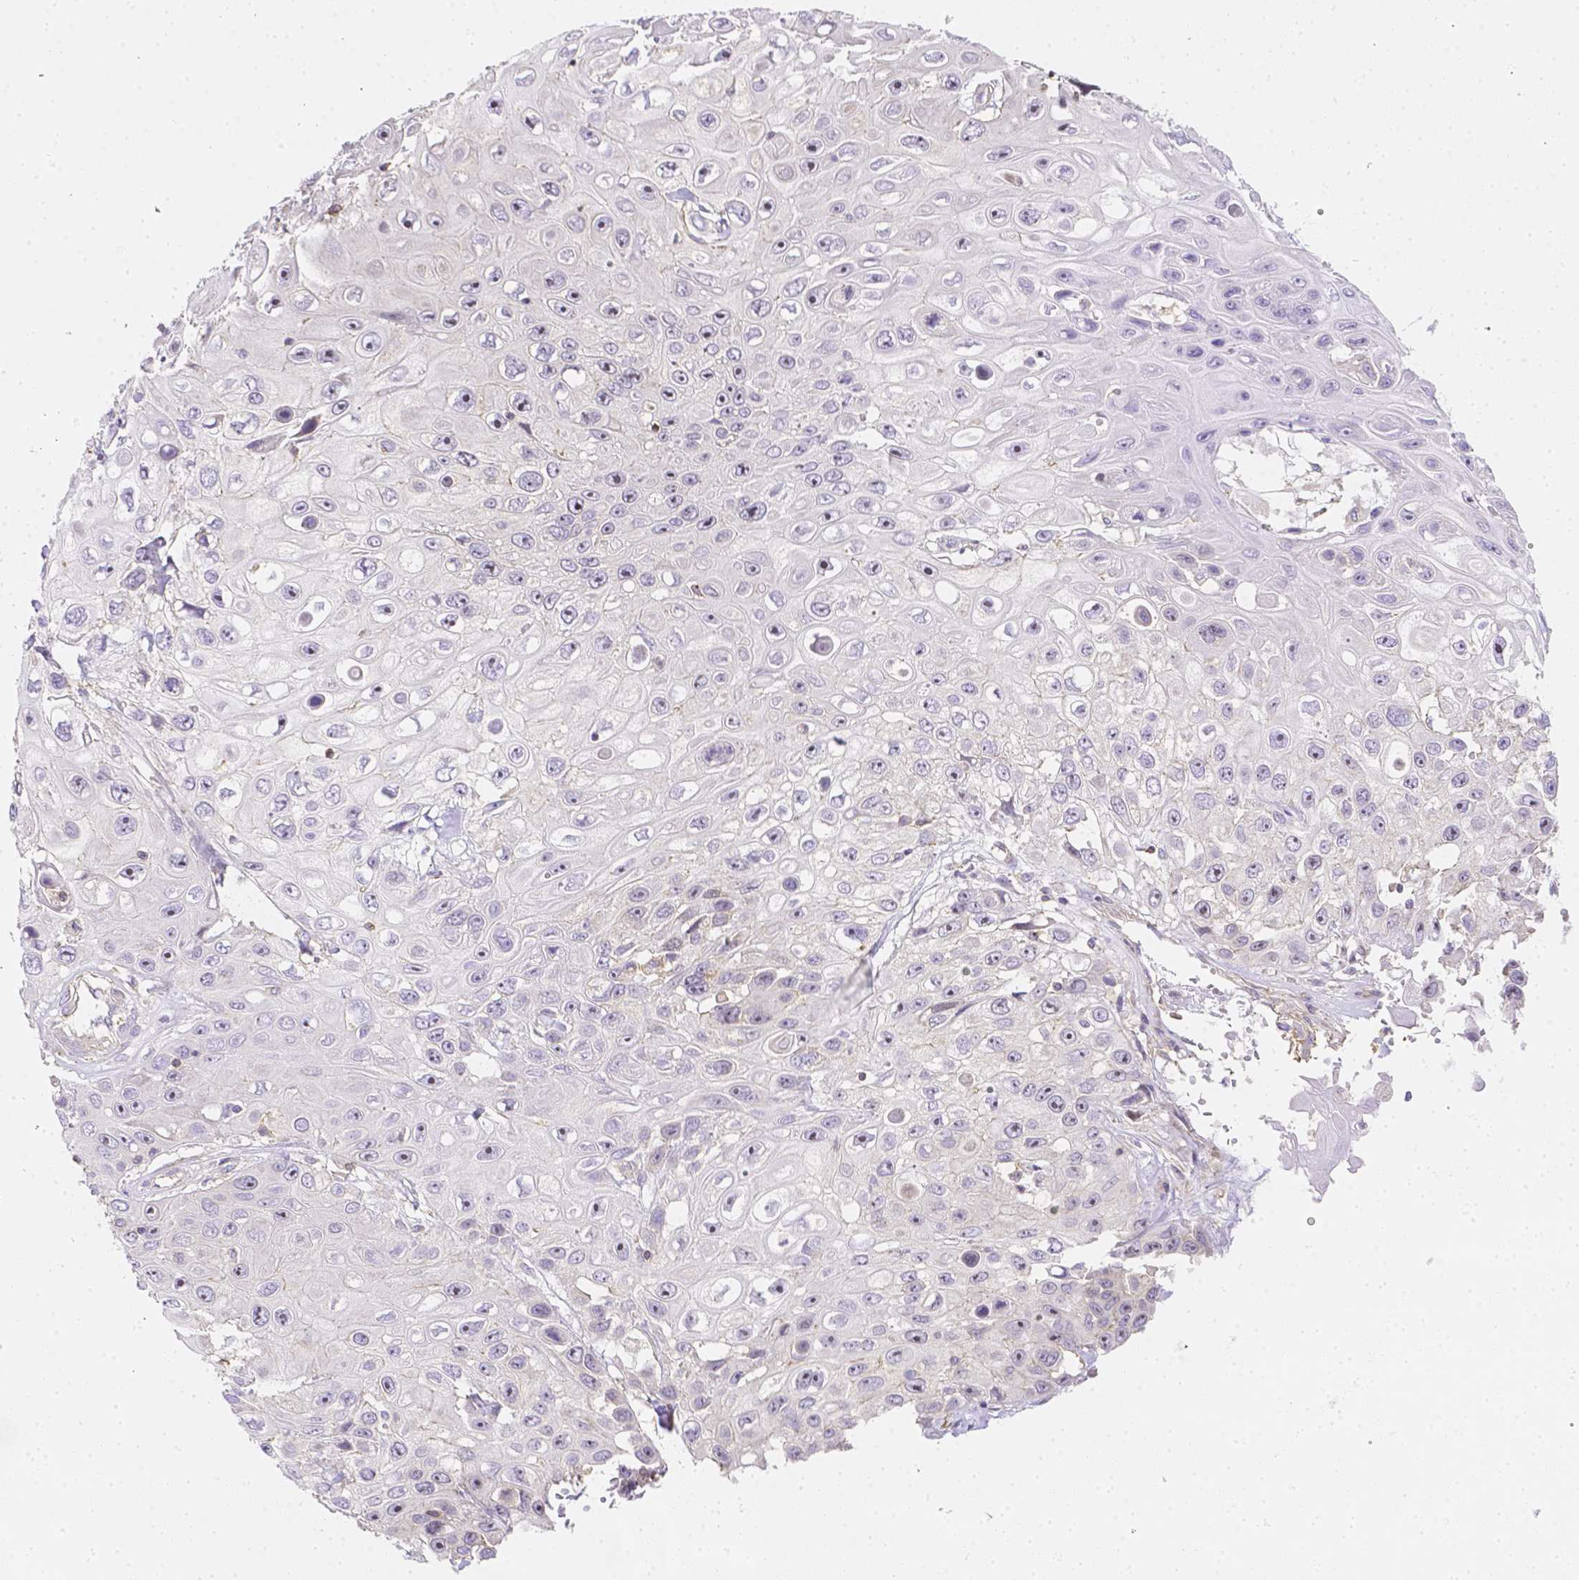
{"staining": {"intensity": "negative", "quantity": "none", "location": "none"}, "tissue": "skin cancer", "cell_type": "Tumor cells", "image_type": "cancer", "snomed": [{"axis": "morphology", "description": "Squamous cell carcinoma, NOS"}, {"axis": "topography", "description": "Skin"}], "caption": "Tumor cells show no significant protein expression in squamous cell carcinoma (skin).", "gene": "ASAH2", "patient": {"sex": "male", "age": 82}}